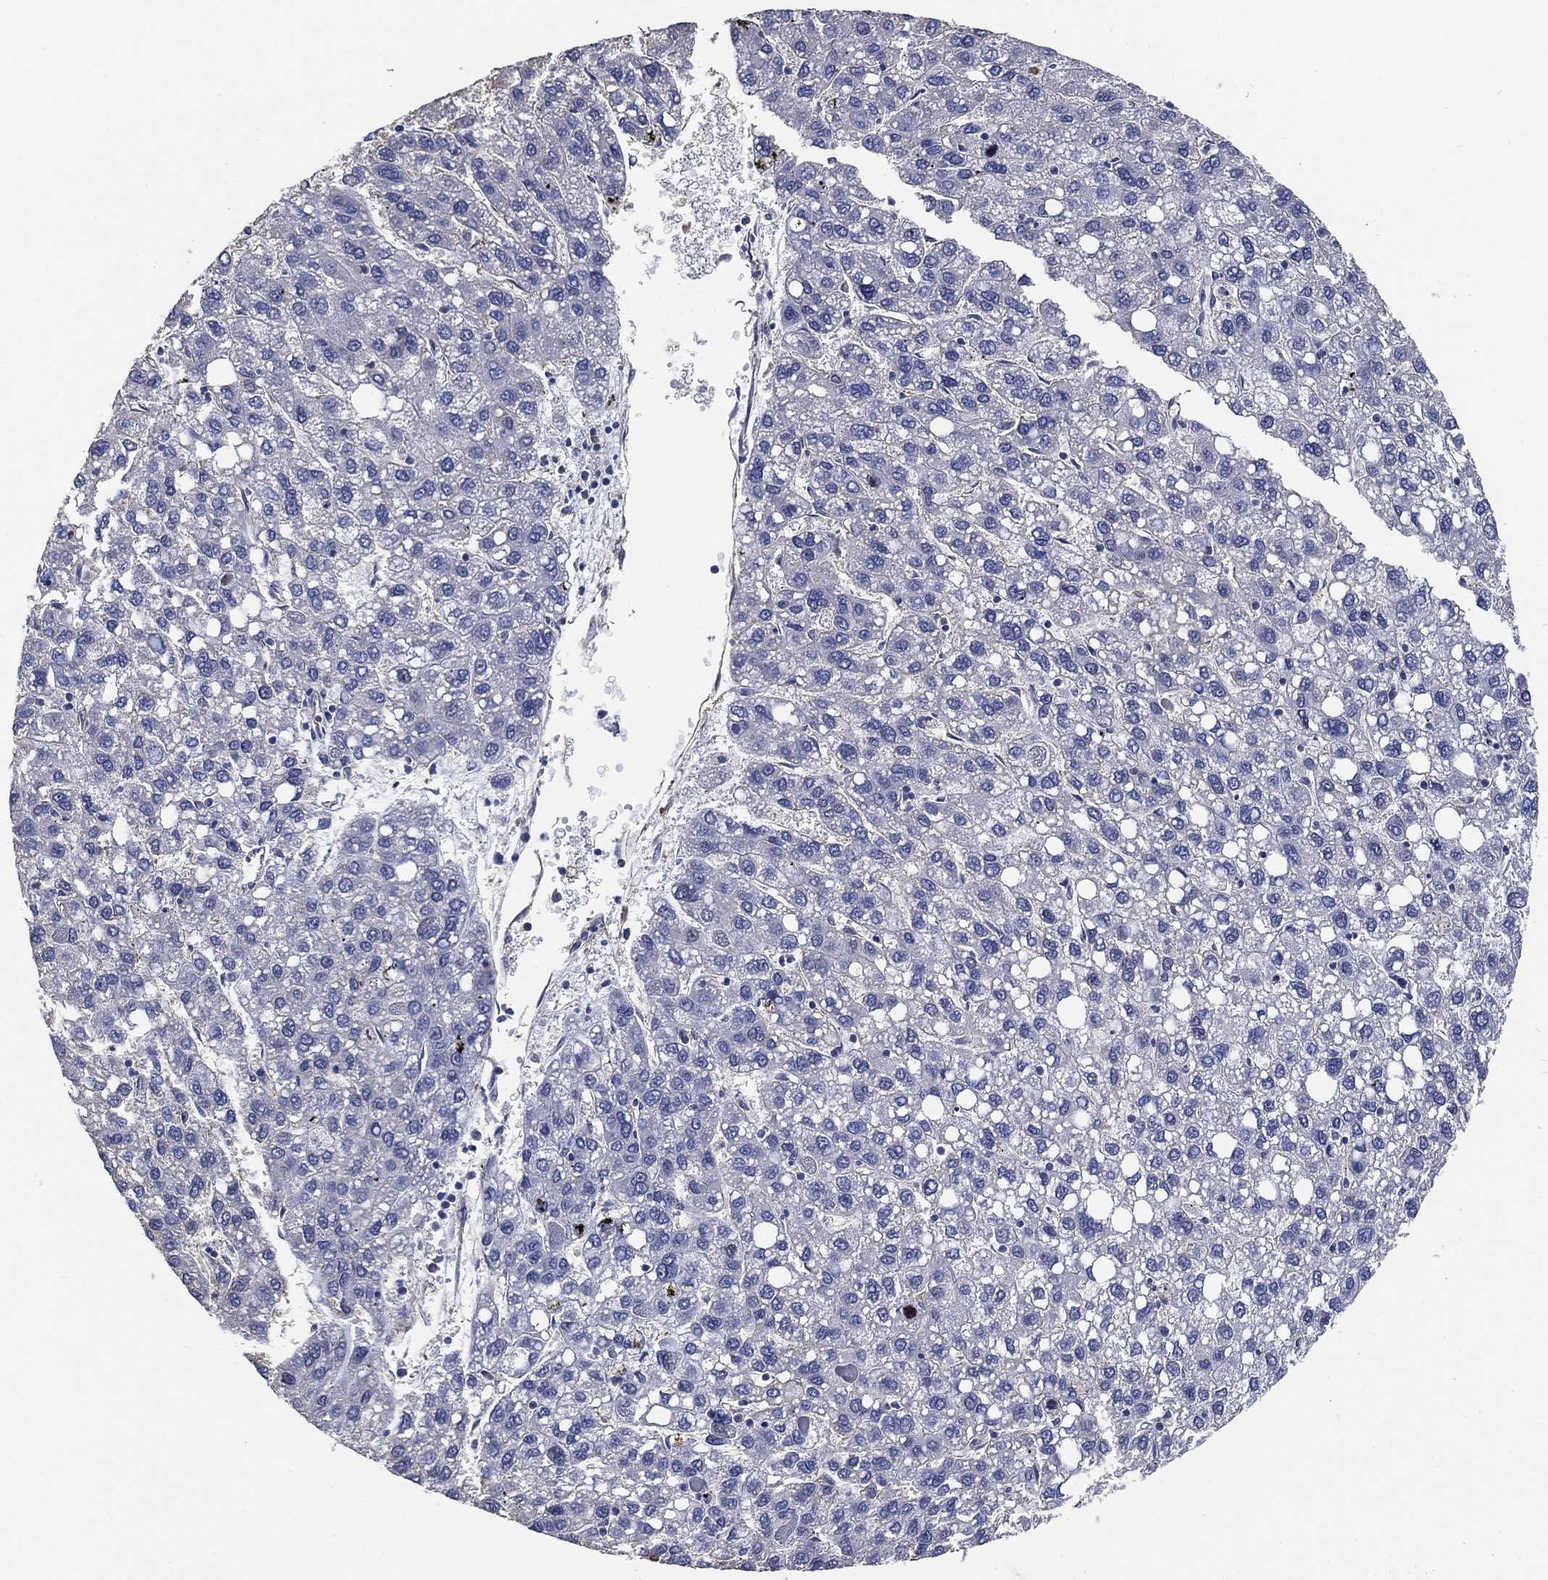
{"staining": {"intensity": "negative", "quantity": "none", "location": "none"}, "tissue": "liver cancer", "cell_type": "Tumor cells", "image_type": "cancer", "snomed": [{"axis": "morphology", "description": "Carcinoma, Hepatocellular, NOS"}, {"axis": "topography", "description": "Liver"}], "caption": "Immunohistochemical staining of liver cancer (hepatocellular carcinoma) shows no significant expression in tumor cells.", "gene": "KLK5", "patient": {"sex": "female", "age": 82}}